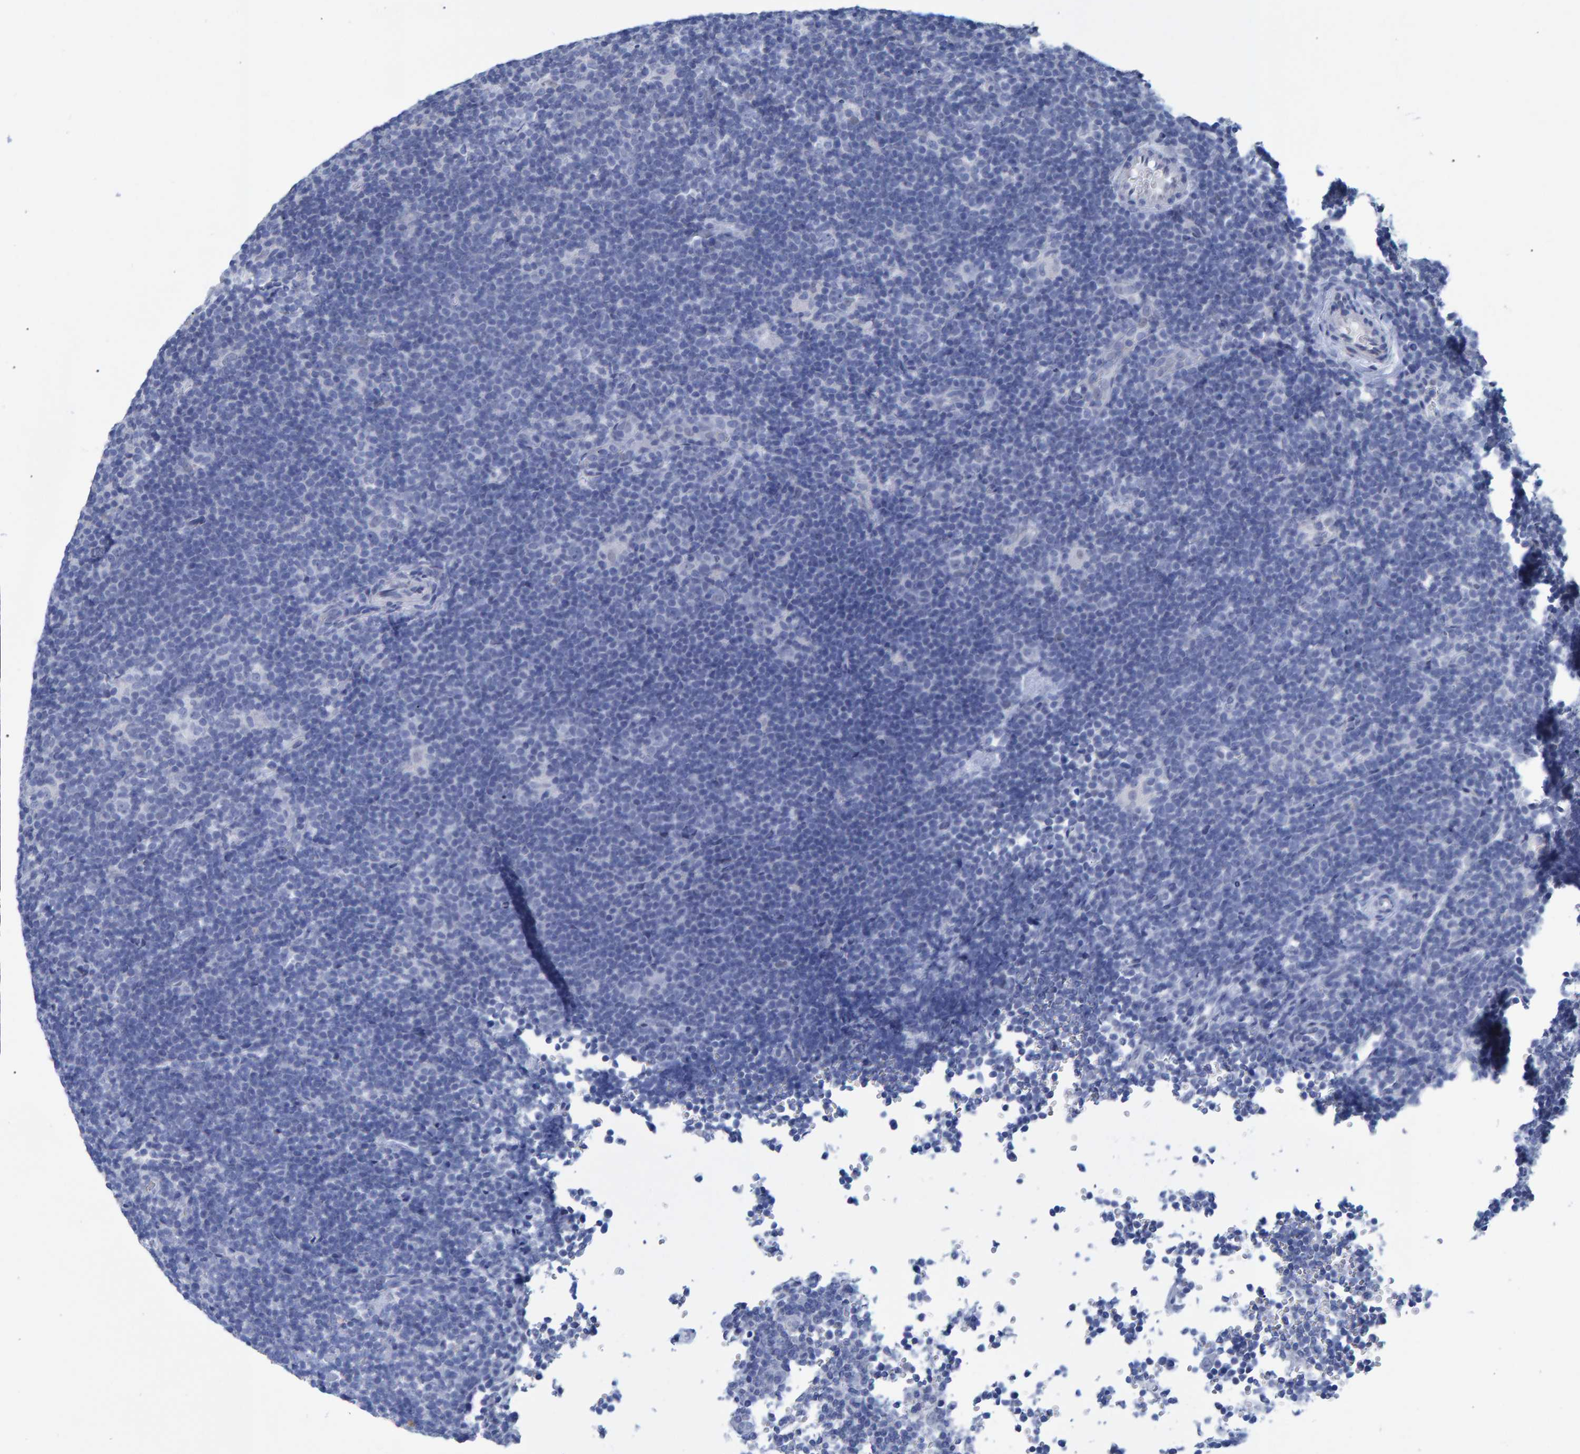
{"staining": {"intensity": "negative", "quantity": "none", "location": "none"}, "tissue": "lymphoma", "cell_type": "Tumor cells", "image_type": "cancer", "snomed": [{"axis": "morphology", "description": "Hodgkin's disease, NOS"}, {"axis": "topography", "description": "Lymph node"}], "caption": "This image is of Hodgkin's disease stained with IHC to label a protein in brown with the nuclei are counter-stained blue. There is no expression in tumor cells.", "gene": "PROCA1", "patient": {"sex": "female", "age": 57}}